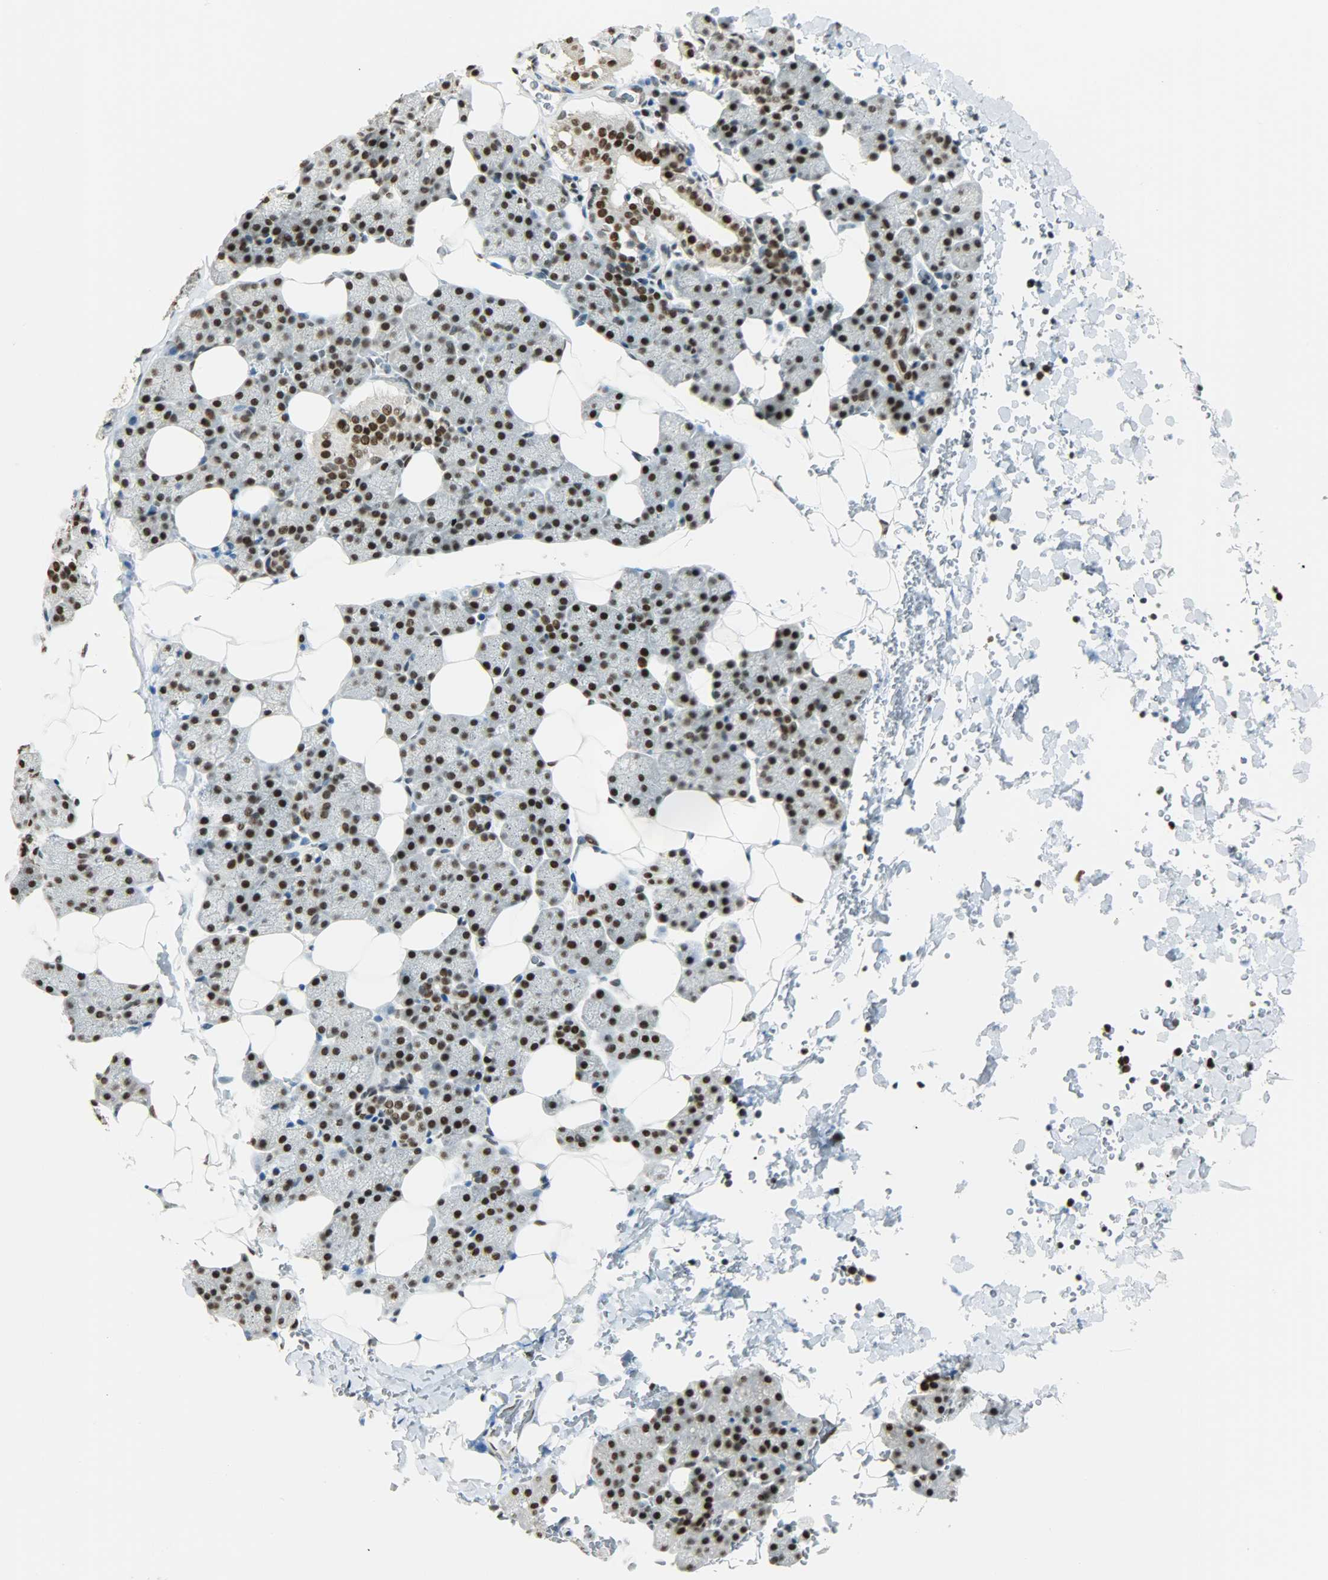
{"staining": {"intensity": "moderate", "quantity": "25%-75%", "location": "nuclear"}, "tissue": "salivary gland", "cell_type": "Glandular cells", "image_type": "normal", "snomed": [{"axis": "morphology", "description": "Normal tissue, NOS"}, {"axis": "topography", "description": "Lymph node"}, {"axis": "topography", "description": "Salivary gland"}], "caption": "Immunohistochemical staining of unremarkable human salivary gland exhibits moderate nuclear protein staining in approximately 25%-75% of glandular cells.", "gene": "MYEF2", "patient": {"sex": "male", "age": 8}}